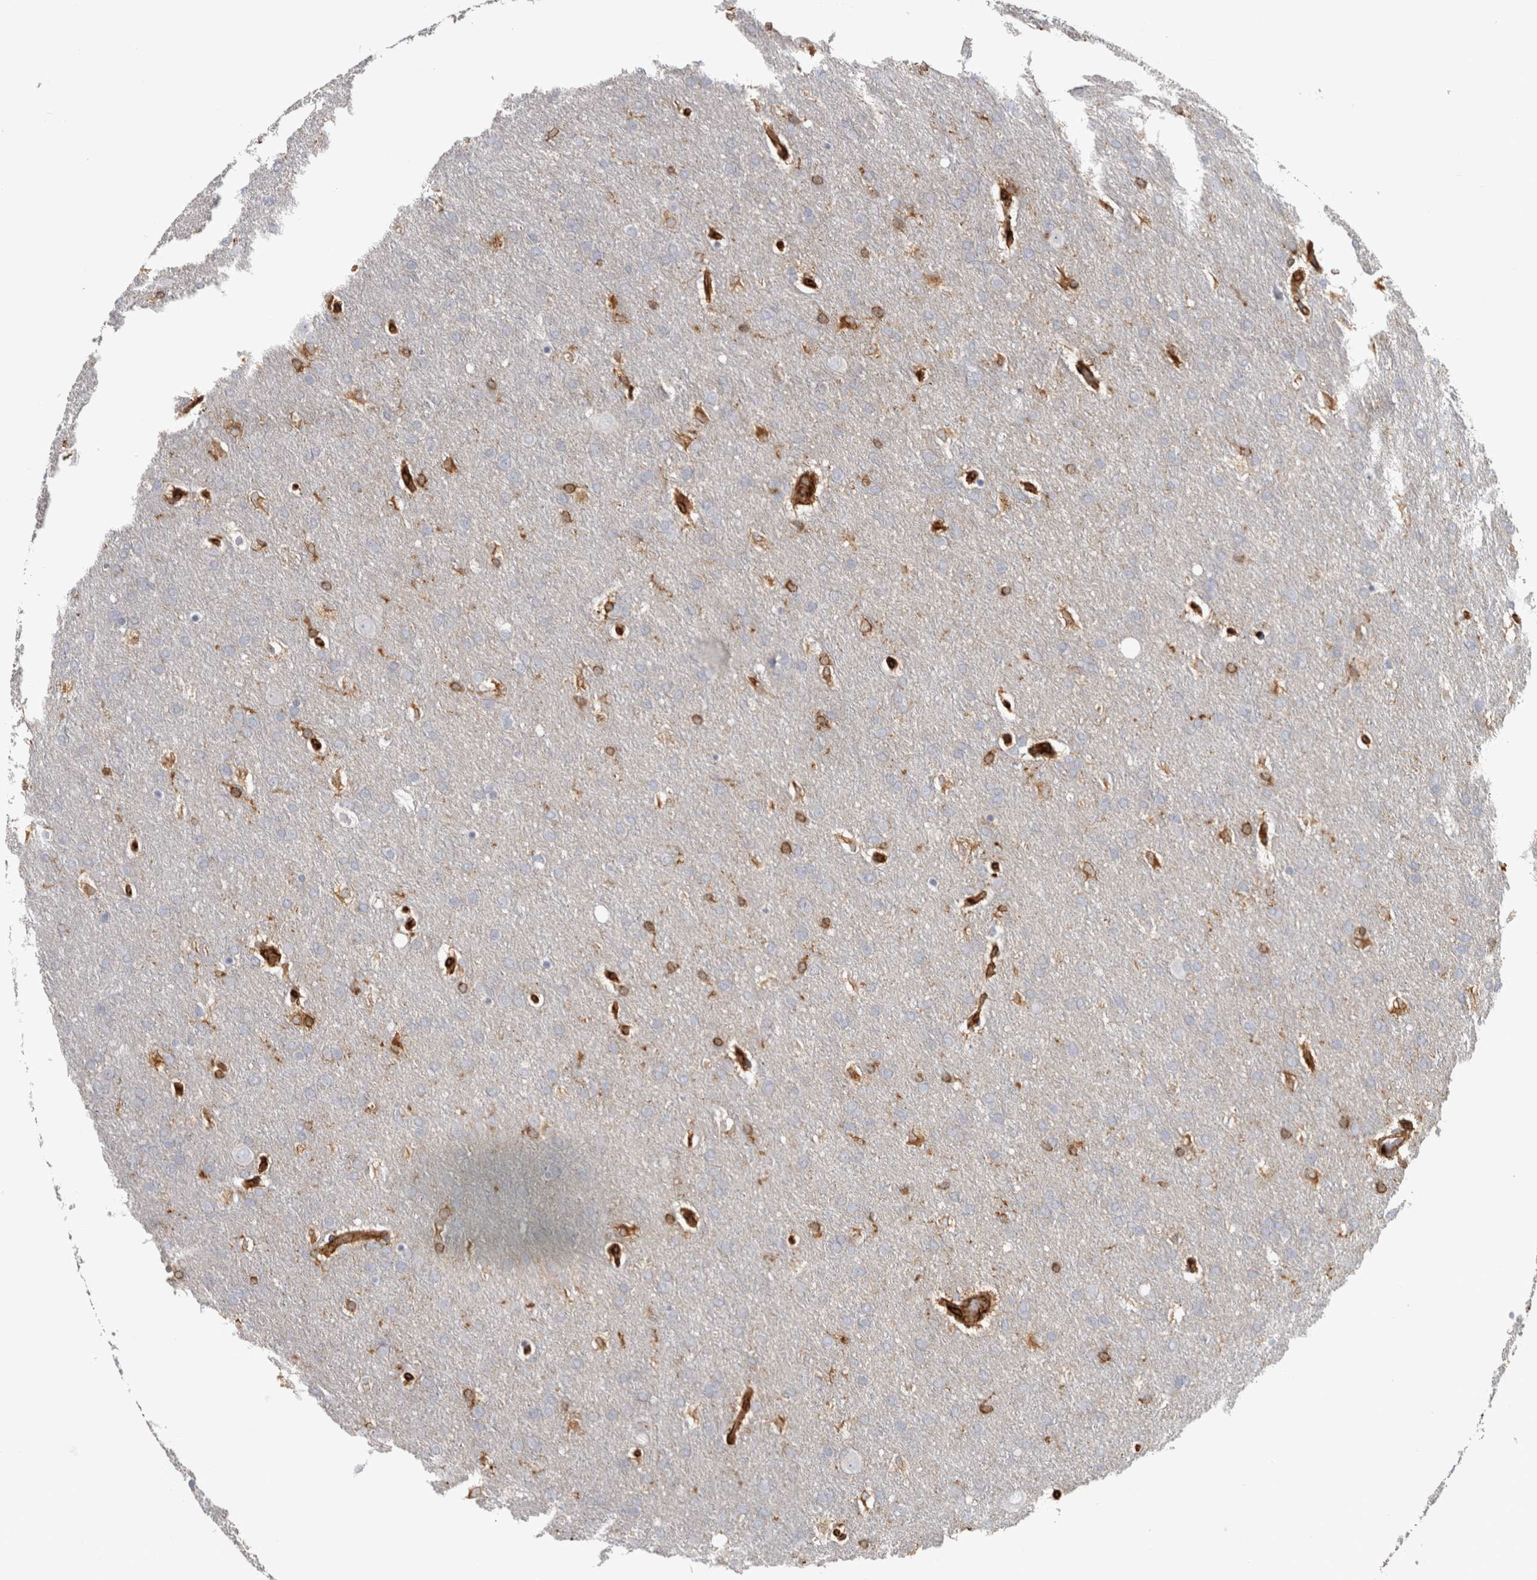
{"staining": {"intensity": "negative", "quantity": "none", "location": "none"}, "tissue": "glioma", "cell_type": "Tumor cells", "image_type": "cancer", "snomed": [{"axis": "morphology", "description": "Glioma, malignant, Low grade"}, {"axis": "topography", "description": "Brain"}], "caption": "An IHC histopathology image of glioma is shown. There is no staining in tumor cells of glioma.", "gene": "HLA-E", "patient": {"sex": "female", "age": 37}}